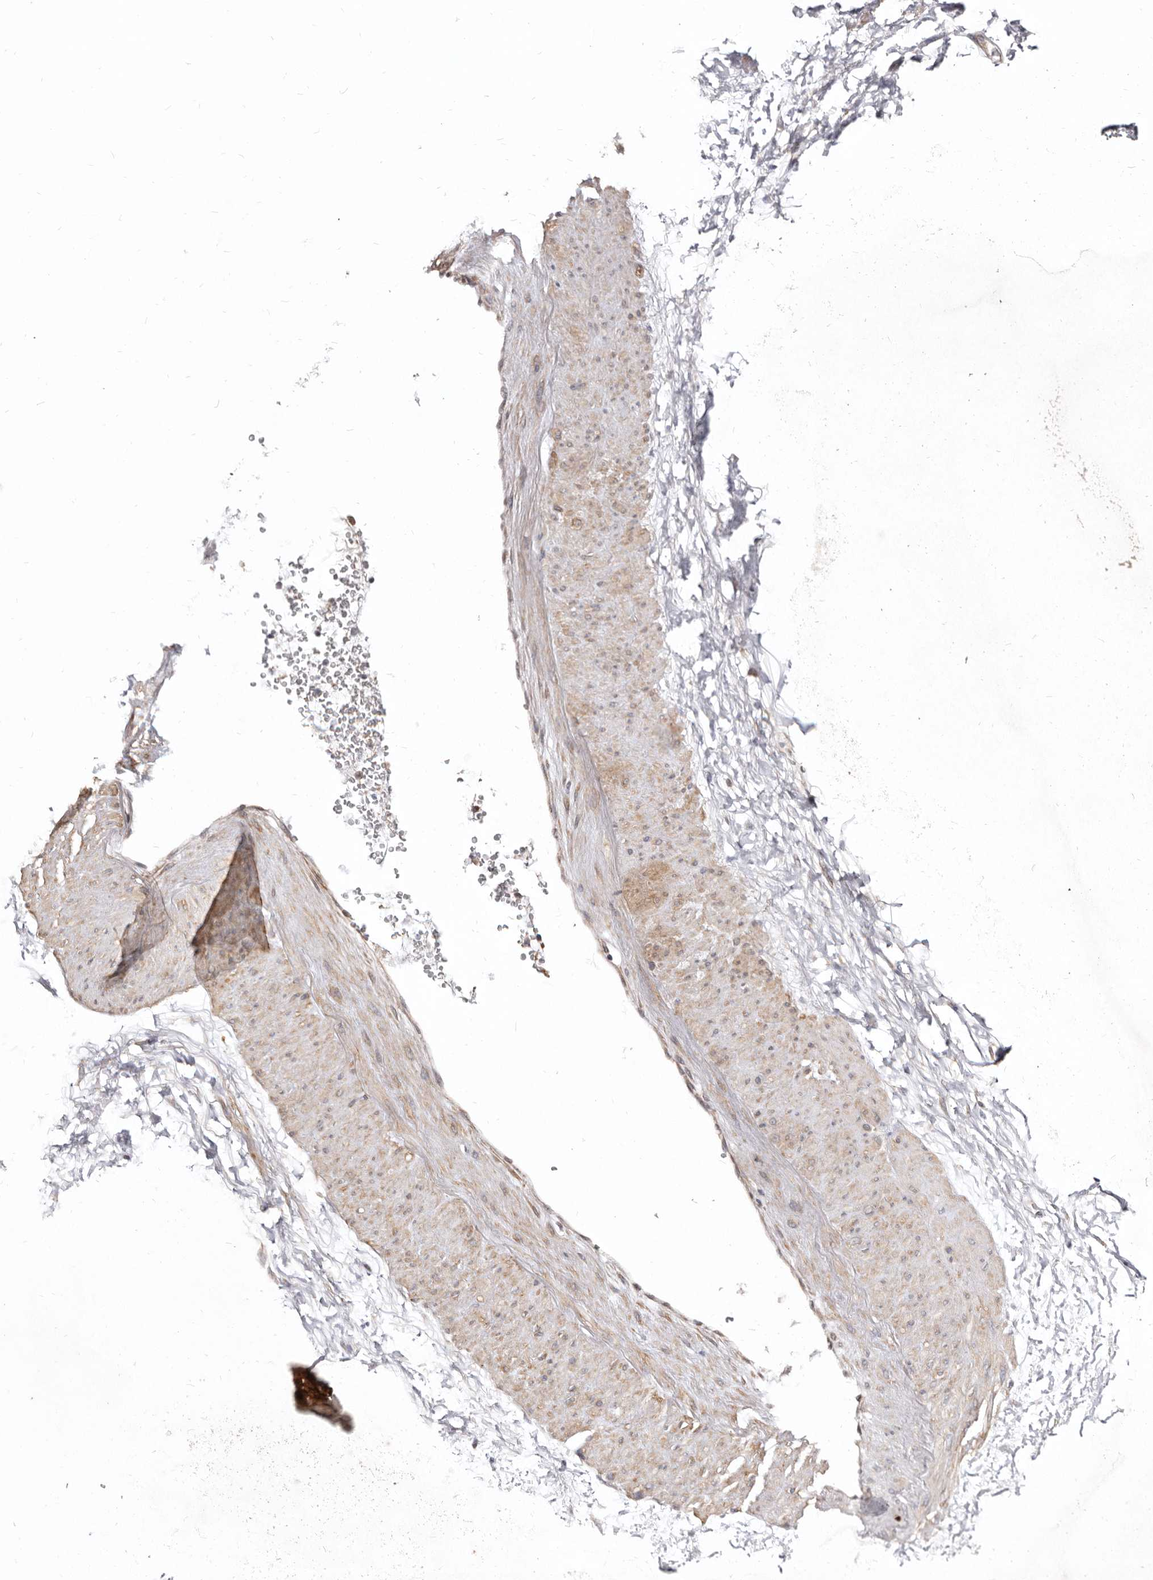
{"staining": {"intensity": "negative", "quantity": "none", "location": "none"}, "tissue": "adipose tissue", "cell_type": "Adipocytes", "image_type": "normal", "snomed": [{"axis": "morphology", "description": "Normal tissue, NOS"}, {"axis": "morphology", "description": "Adenocarcinoma, NOS"}, {"axis": "topography", "description": "Pancreas"}, {"axis": "topography", "description": "Peripheral nerve tissue"}], "caption": "Immunohistochemistry (IHC) micrograph of unremarkable adipose tissue stained for a protein (brown), which displays no positivity in adipocytes.", "gene": "GPATCH4", "patient": {"sex": "male", "age": 59}}